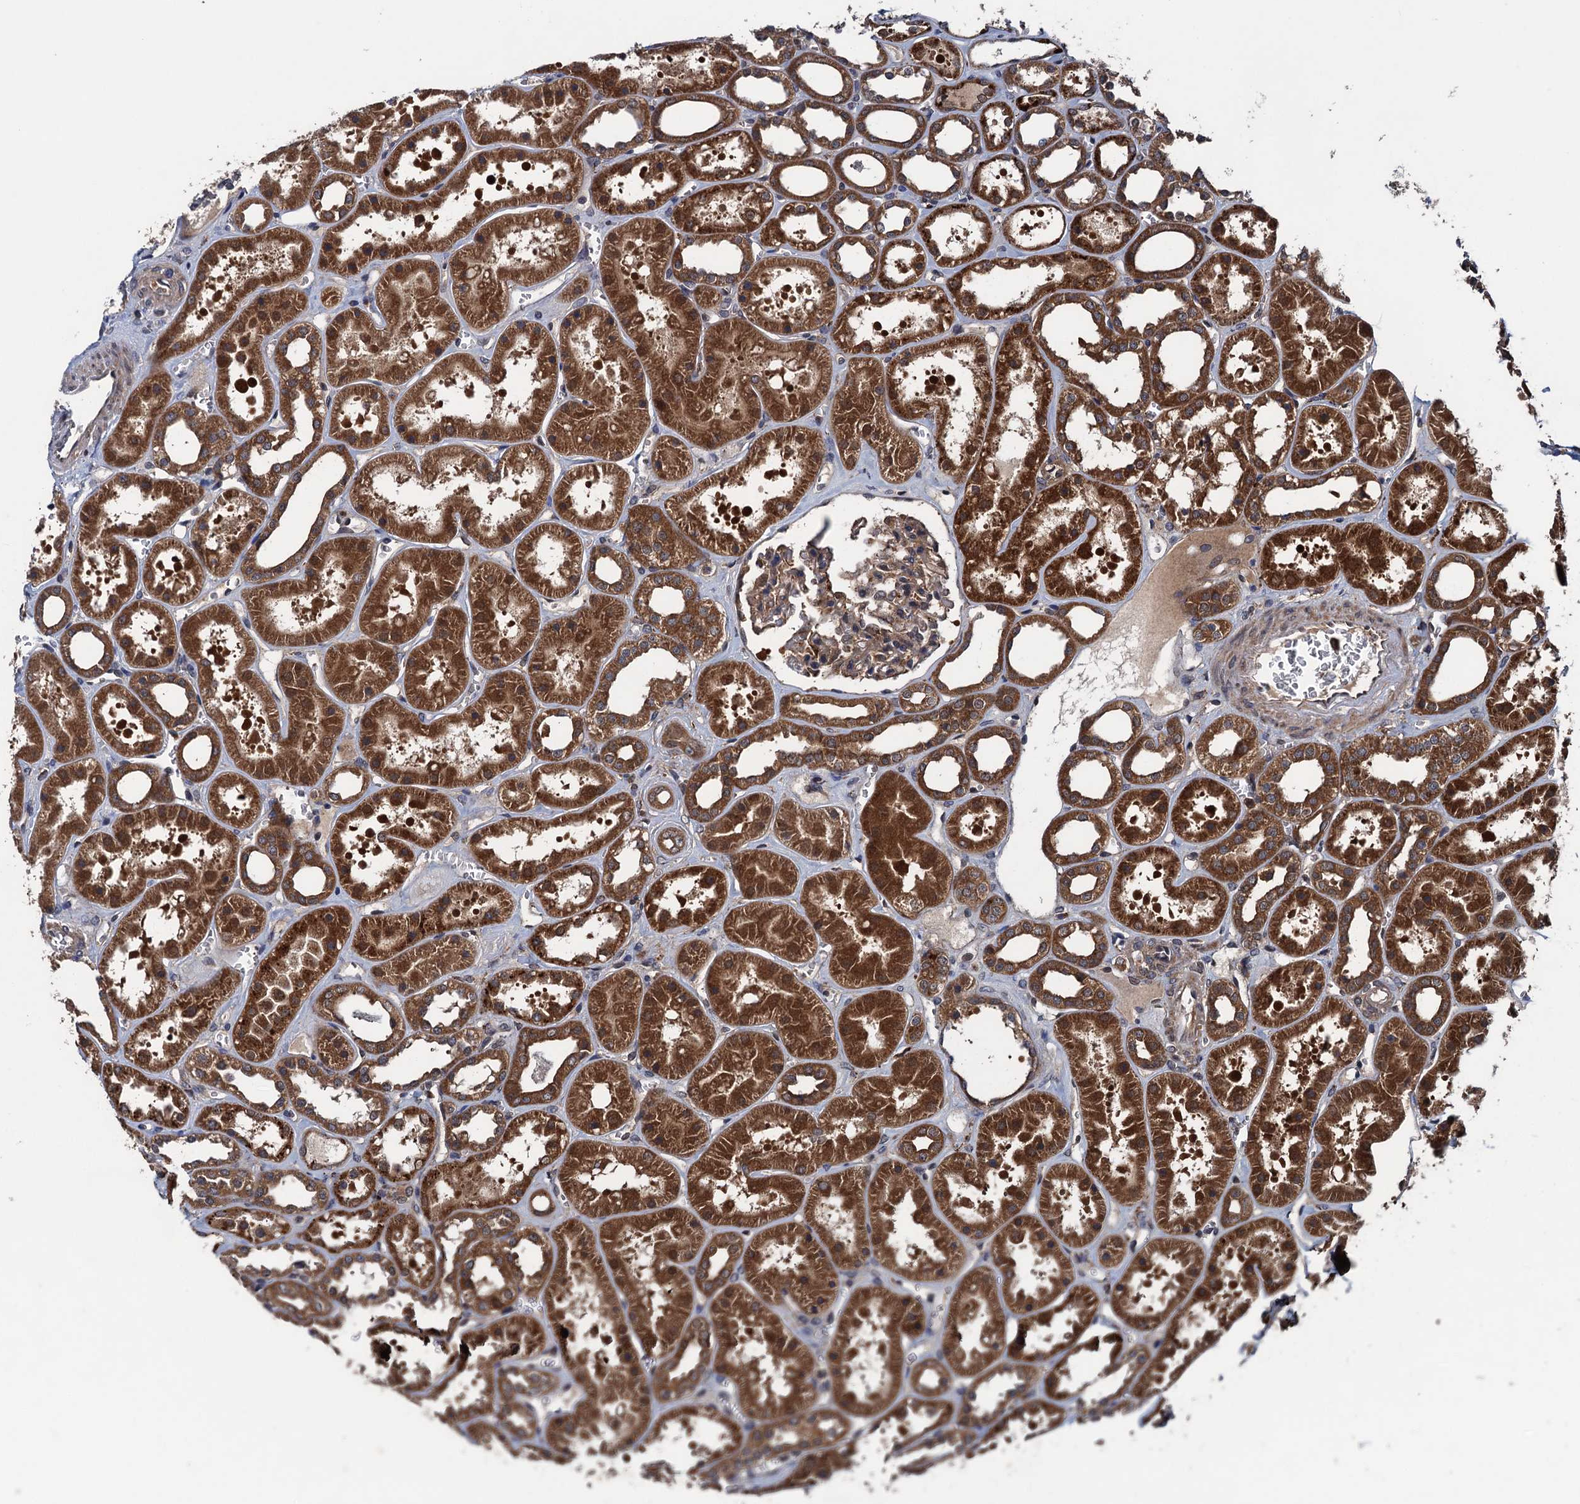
{"staining": {"intensity": "moderate", "quantity": ">75%", "location": "cytoplasmic/membranous"}, "tissue": "kidney", "cell_type": "Cells in glomeruli", "image_type": "normal", "snomed": [{"axis": "morphology", "description": "Normal tissue, NOS"}, {"axis": "topography", "description": "Kidney"}], "caption": "Immunohistochemical staining of benign human kidney exhibits moderate cytoplasmic/membranous protein staining in about >75% of cells in glomeruli. Immunohistochemistry (ihc) stains the protein of interest in brown and the nuclei are stained blue.", "gene": "BLTP3B", "patient": {"sex": "female", "age": 41}}